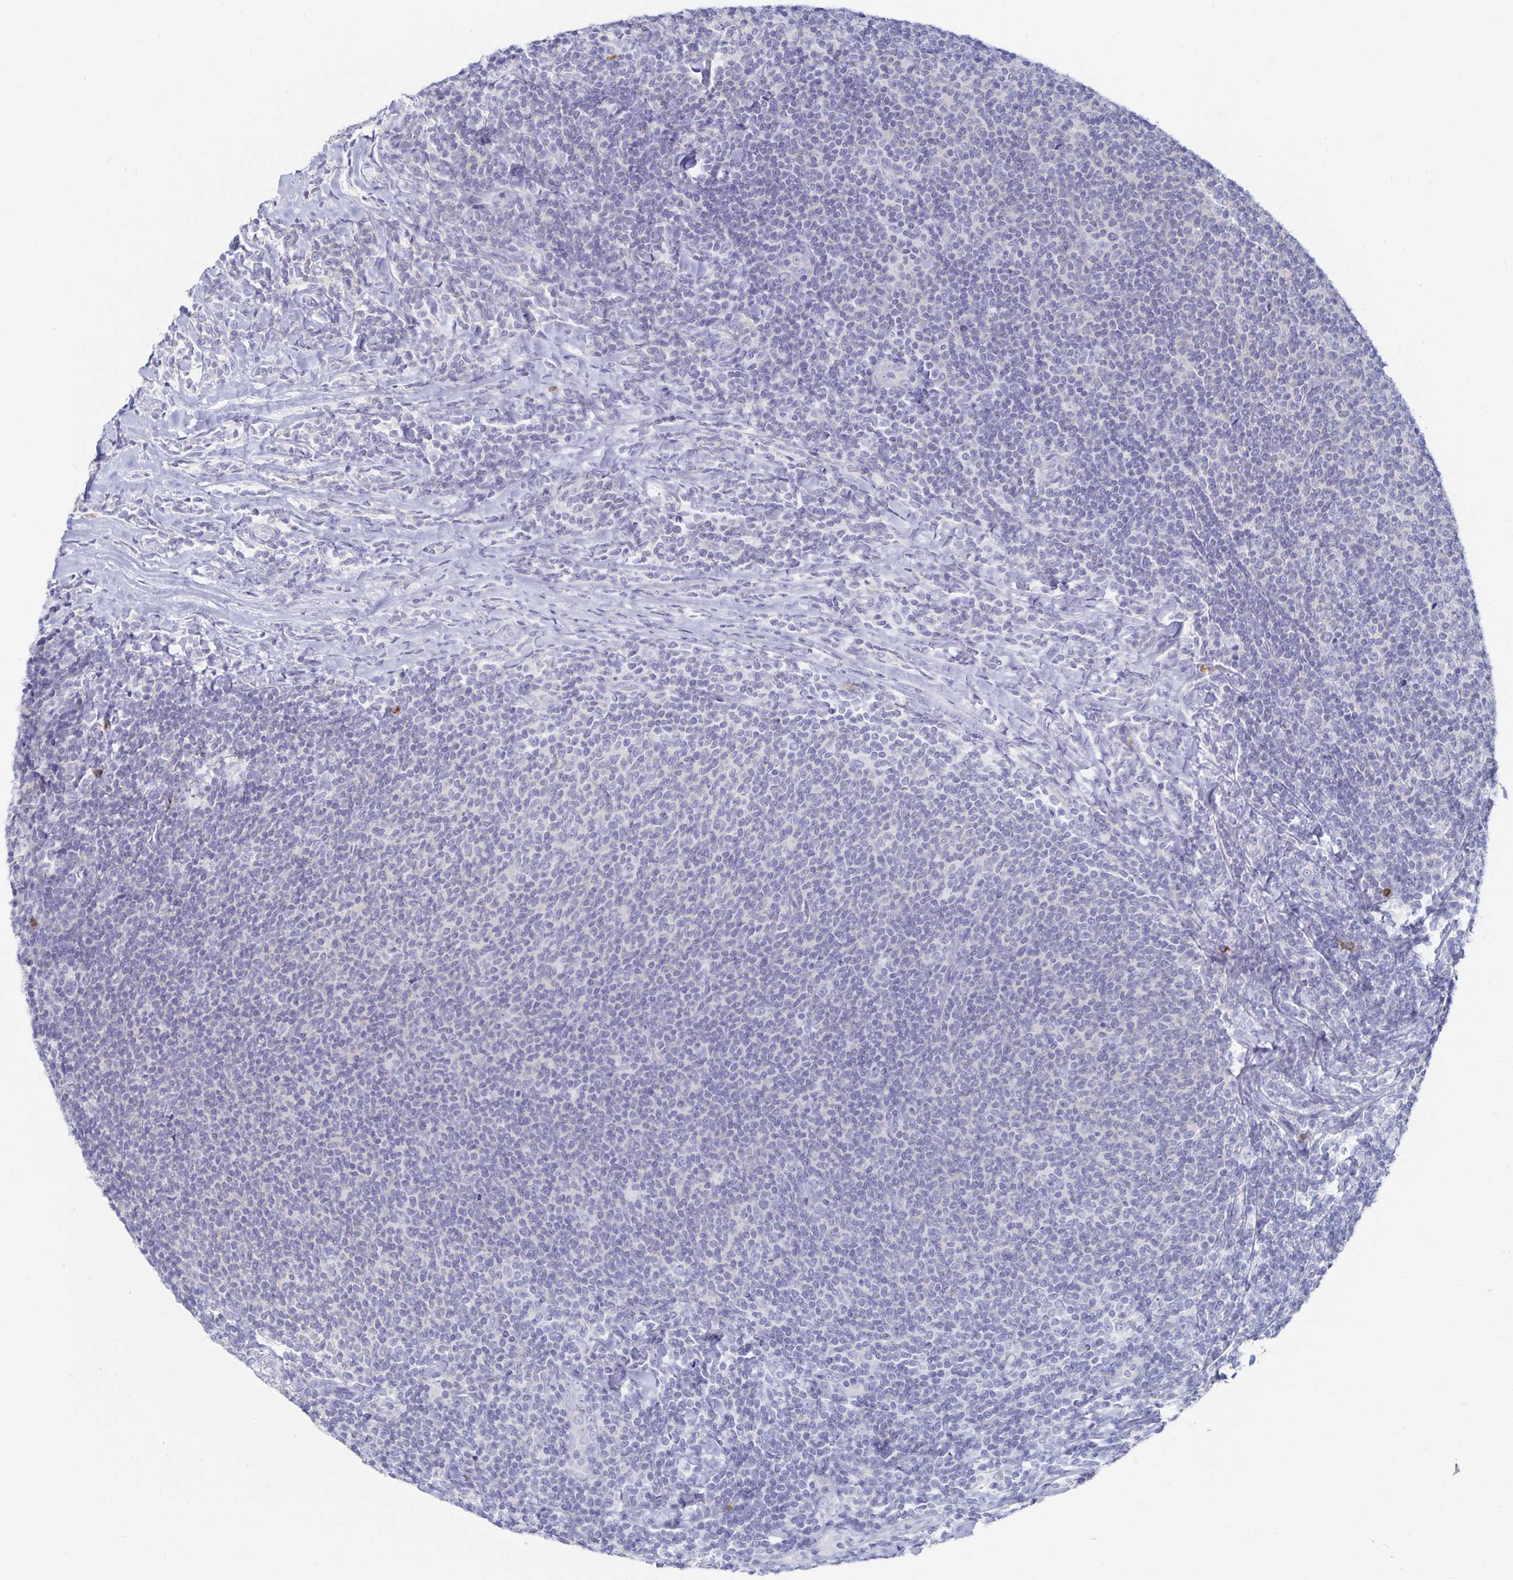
{"staining": {"intensity": "negative", "quantity": "none", "location": "none"}, "tissue": "lymphoma", "cell_type": "Tumor cells", "image_type": "cancer", "snomed": [{"axis": "morphology", "description": "Malignant lymphoma, non-Hodgkin's type, Low grade"}, {"axis": "topography", "description": "Lymph node"}], "caption": "Tumor cells show no significant protein positivity in lymphoma. Brightfield microscopy of immunohistochemistry (IHC) stained with DAB (brown) and hematoxylin (blue), captured at high magnification.", "gene": "TNIP1", "patient": {"sex": "male", "age": 52}}